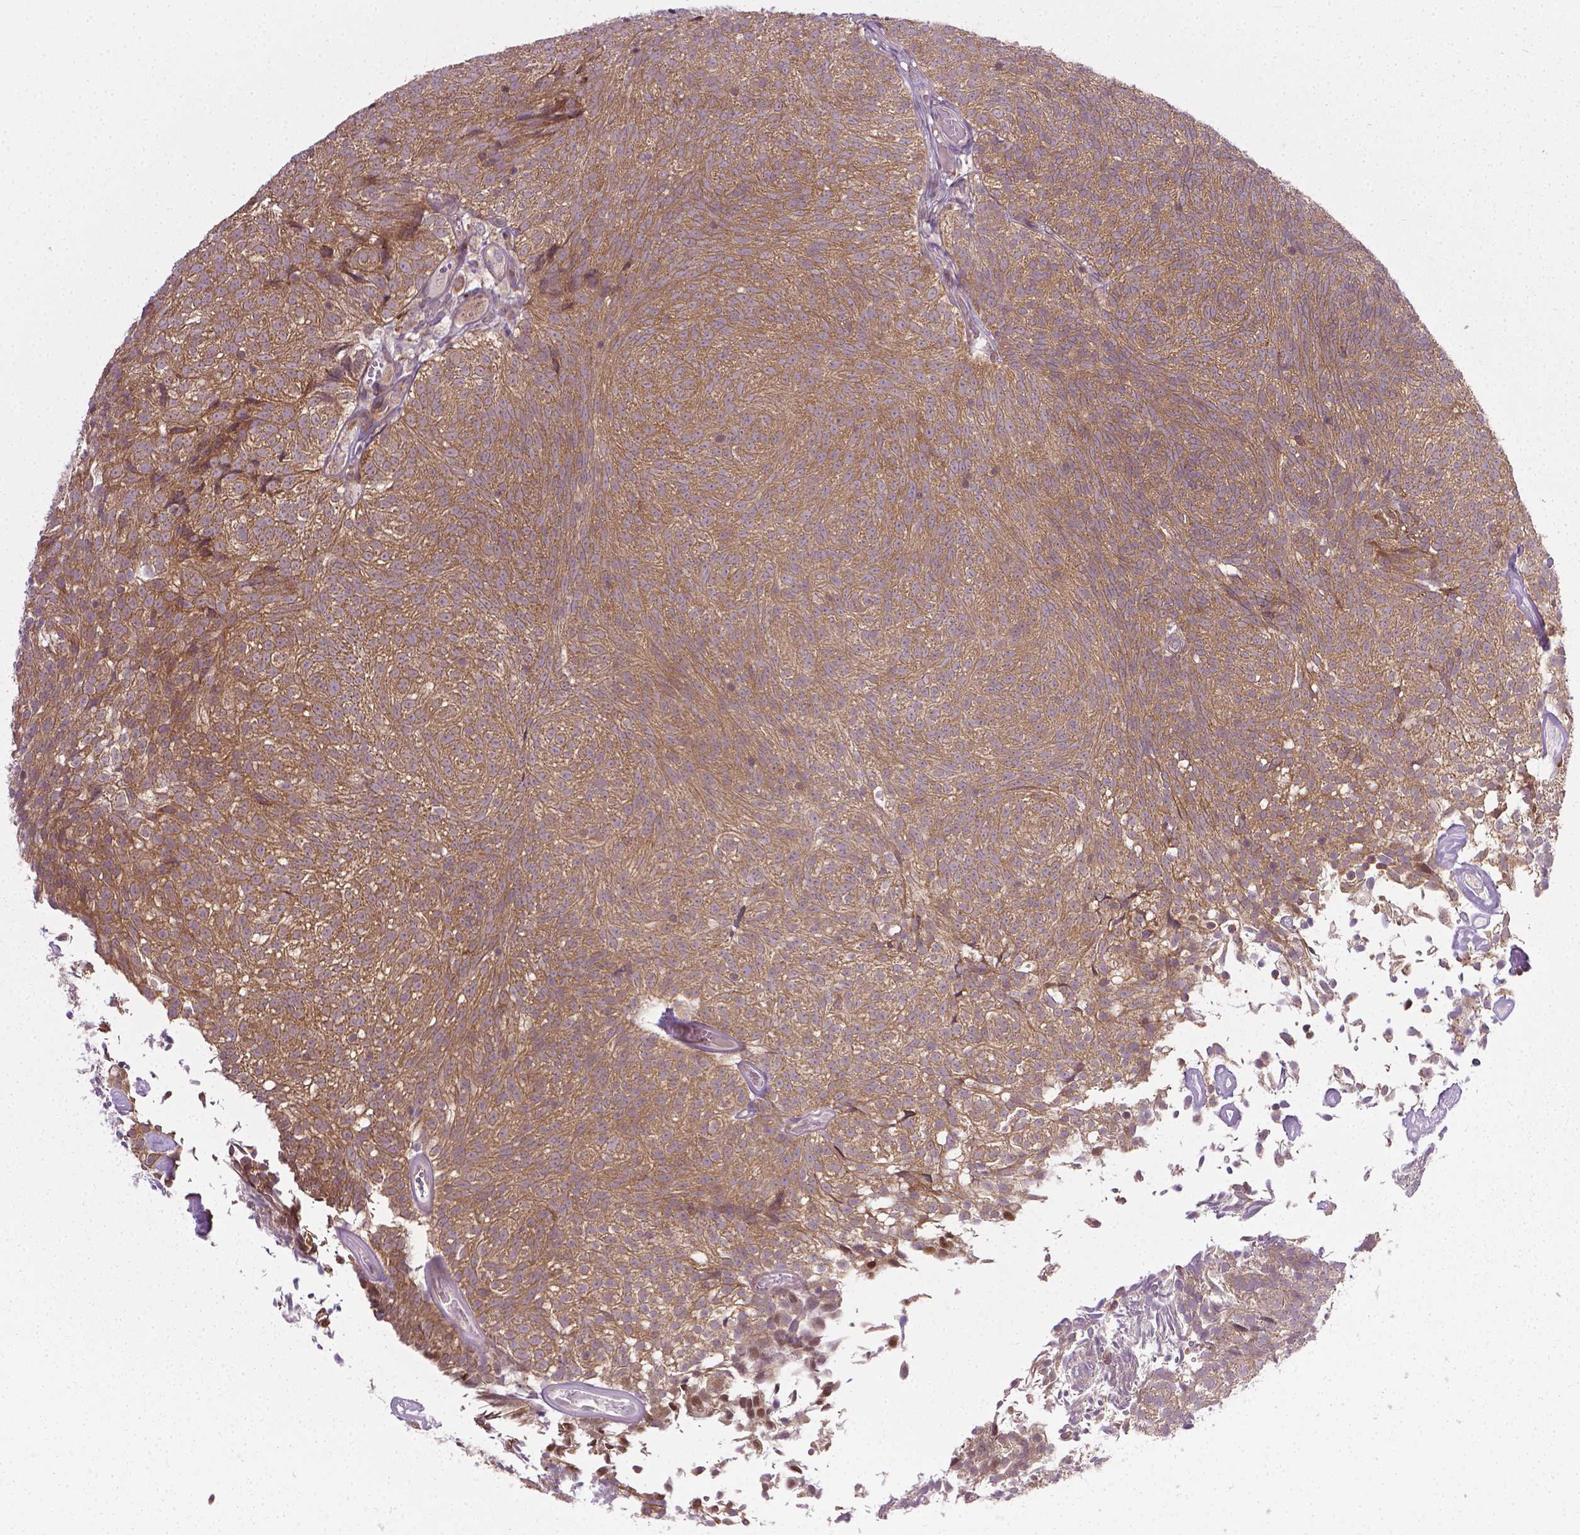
{"staining": {"intensity": "moderate", "quantity": ">75%", "location": "cytoplasmic/membranous"}, "tissue": "urothelial cancer", "cell_type": "Tumor cells", "image_type": "cancer", "snomed": [{"axis": "morphology", "description": "Urothelial carcinoma, Low grade"}, {"axis": "topography", "description": "Urinary bladder"}], "caption": "Protein expression analysis of human low-grade urothelial carcinoma reveals moderate cytoplasmic/membranous staining in approximately >75% of tumor cells.", "gene": "PRAG1", "patient": {"sex": "male", "age": 77}}